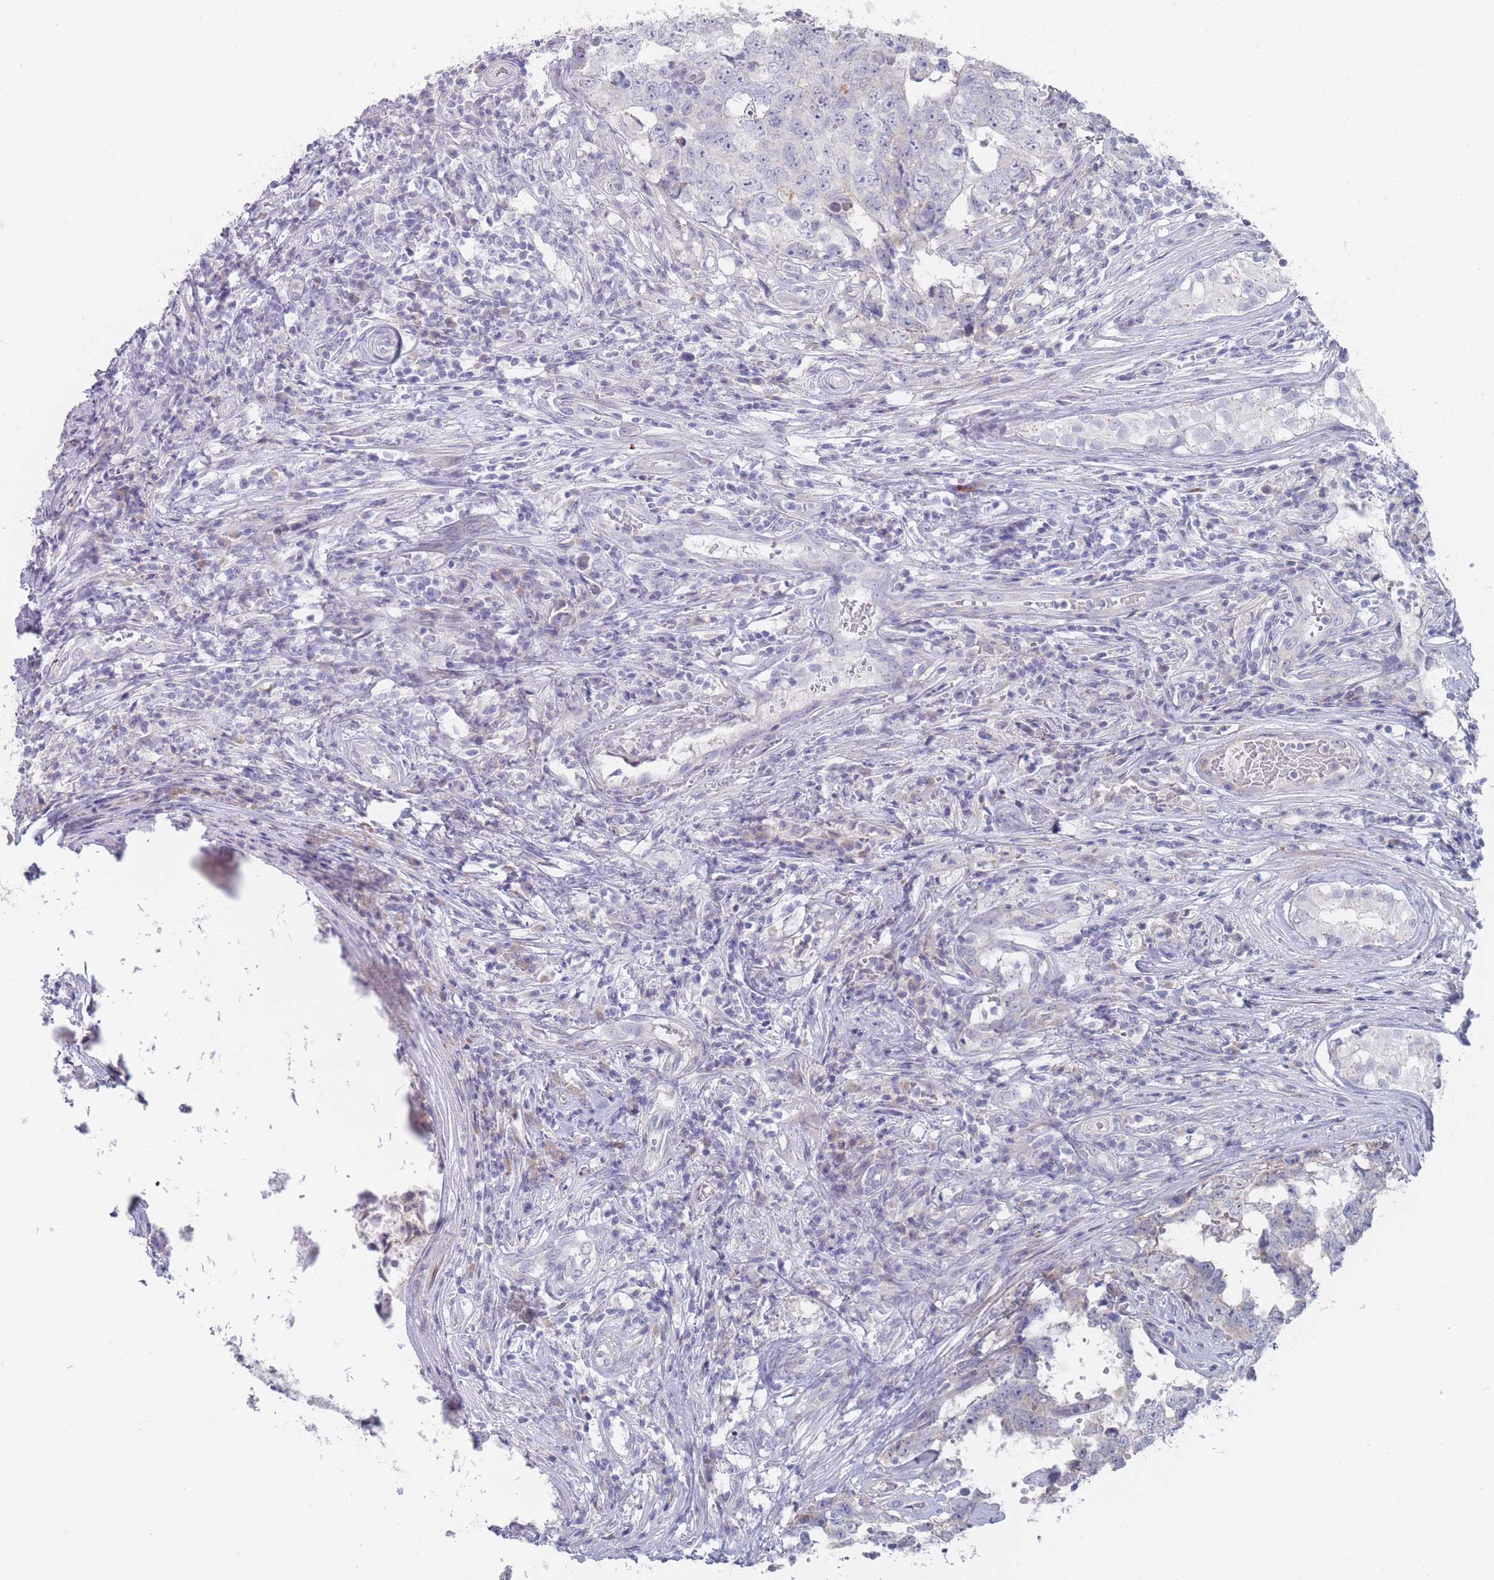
{"staining": {"intensity": "negative", "quantity": "none", "location": "none"}, "tissue": "testis cancer", "cell_type": "Tumor cells", "image_type": "cancer", "snomed": [{"axis": "morphology", "description": "Normal tissue, NOS"}, {"axis": "morphology", "description": "Carcinoma, Embryonal, NOS"}, {"axis": "topography", "description": "Testis"}, {"axis": "topography", "description": "Epididymis"}], "caption": "Human embryonal carcinoma (testis) stained for a protein using immunohistochemistry displays no positivity in tumor cells.", "gene": "PIGU", "patient": {"sex": "male", "age": 25}}